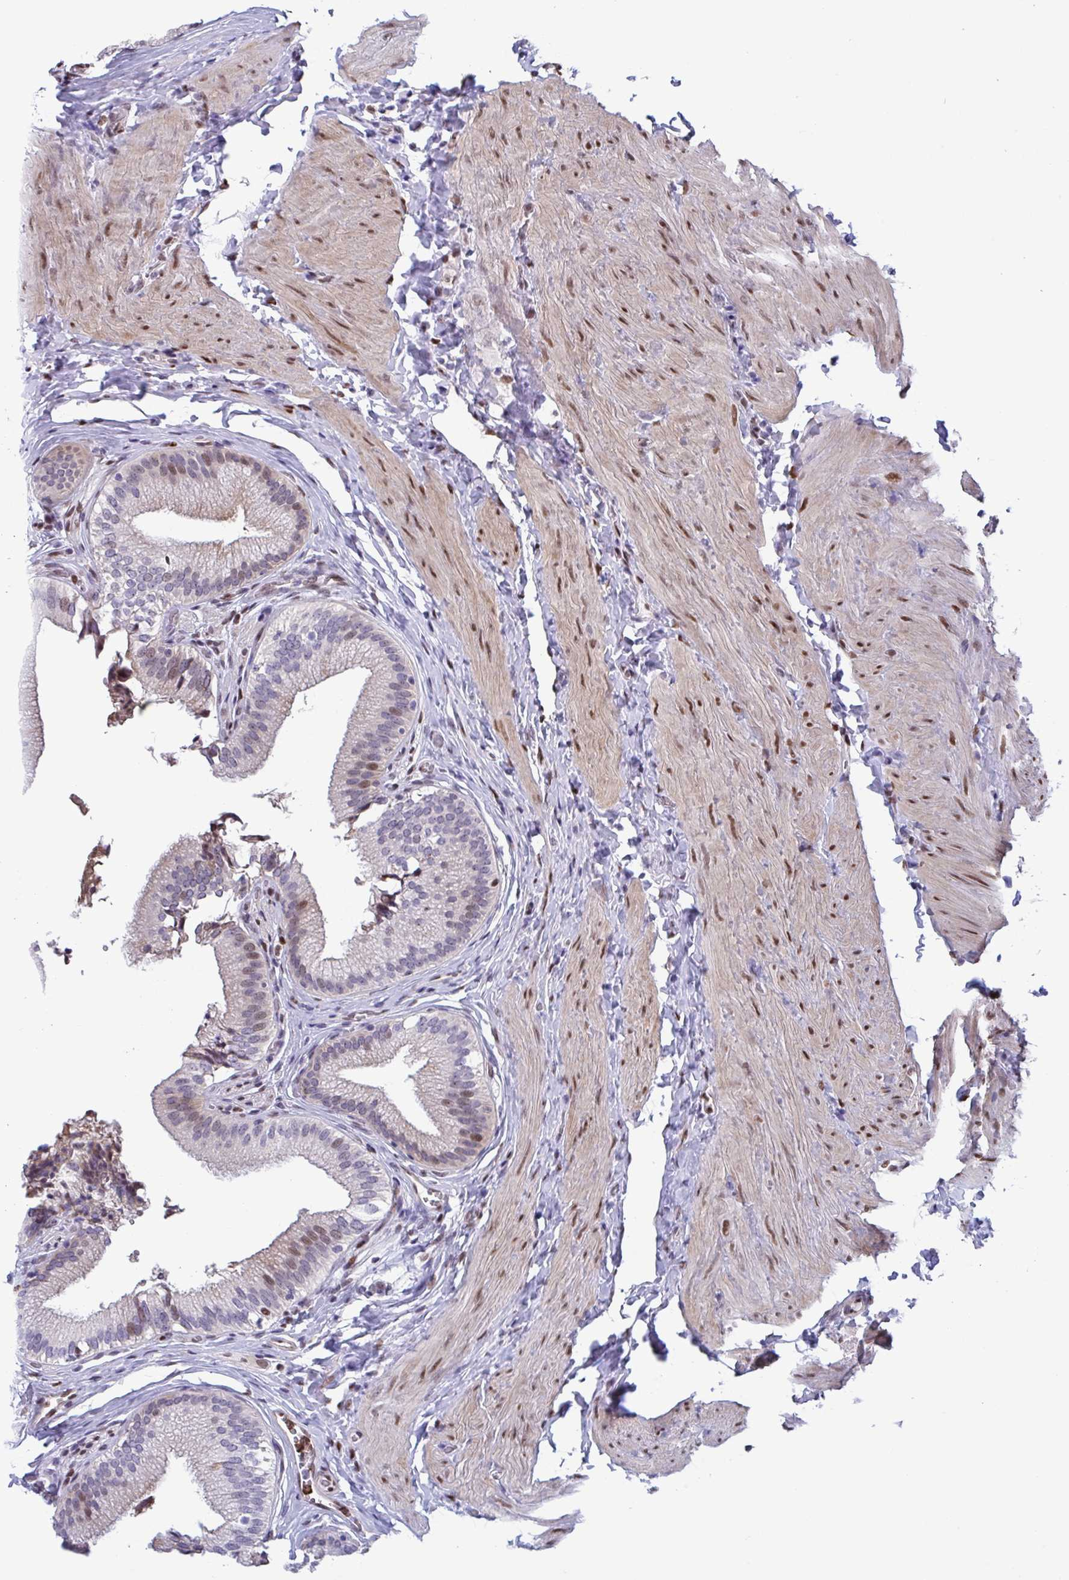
{"staining": {"intensity": "moderate", "quantity": "<25%", "location": "nuclear"}, "tissue": "gallbladder", "cell_type": "Glandular cells", "image_type": "normal", "snomed": [{"axis": "morphology", "description": "Normal tissue, NOS"}, {"axis": "topography", "description": "Gallbladder"}, {"axis": "topography", "description": "Peripheral nerve tissue"}], "caption": "Protein staining demonstrates moderate nuclear staining in about <25% of glandular cells in unremarkable gallbladder. (Stains: DAB in brown, nuclei in blue, Microscopy: brightfield microscopy at high magnification).", "gene": "PELI1", "patient": {"sex": "male", "age": 17}}